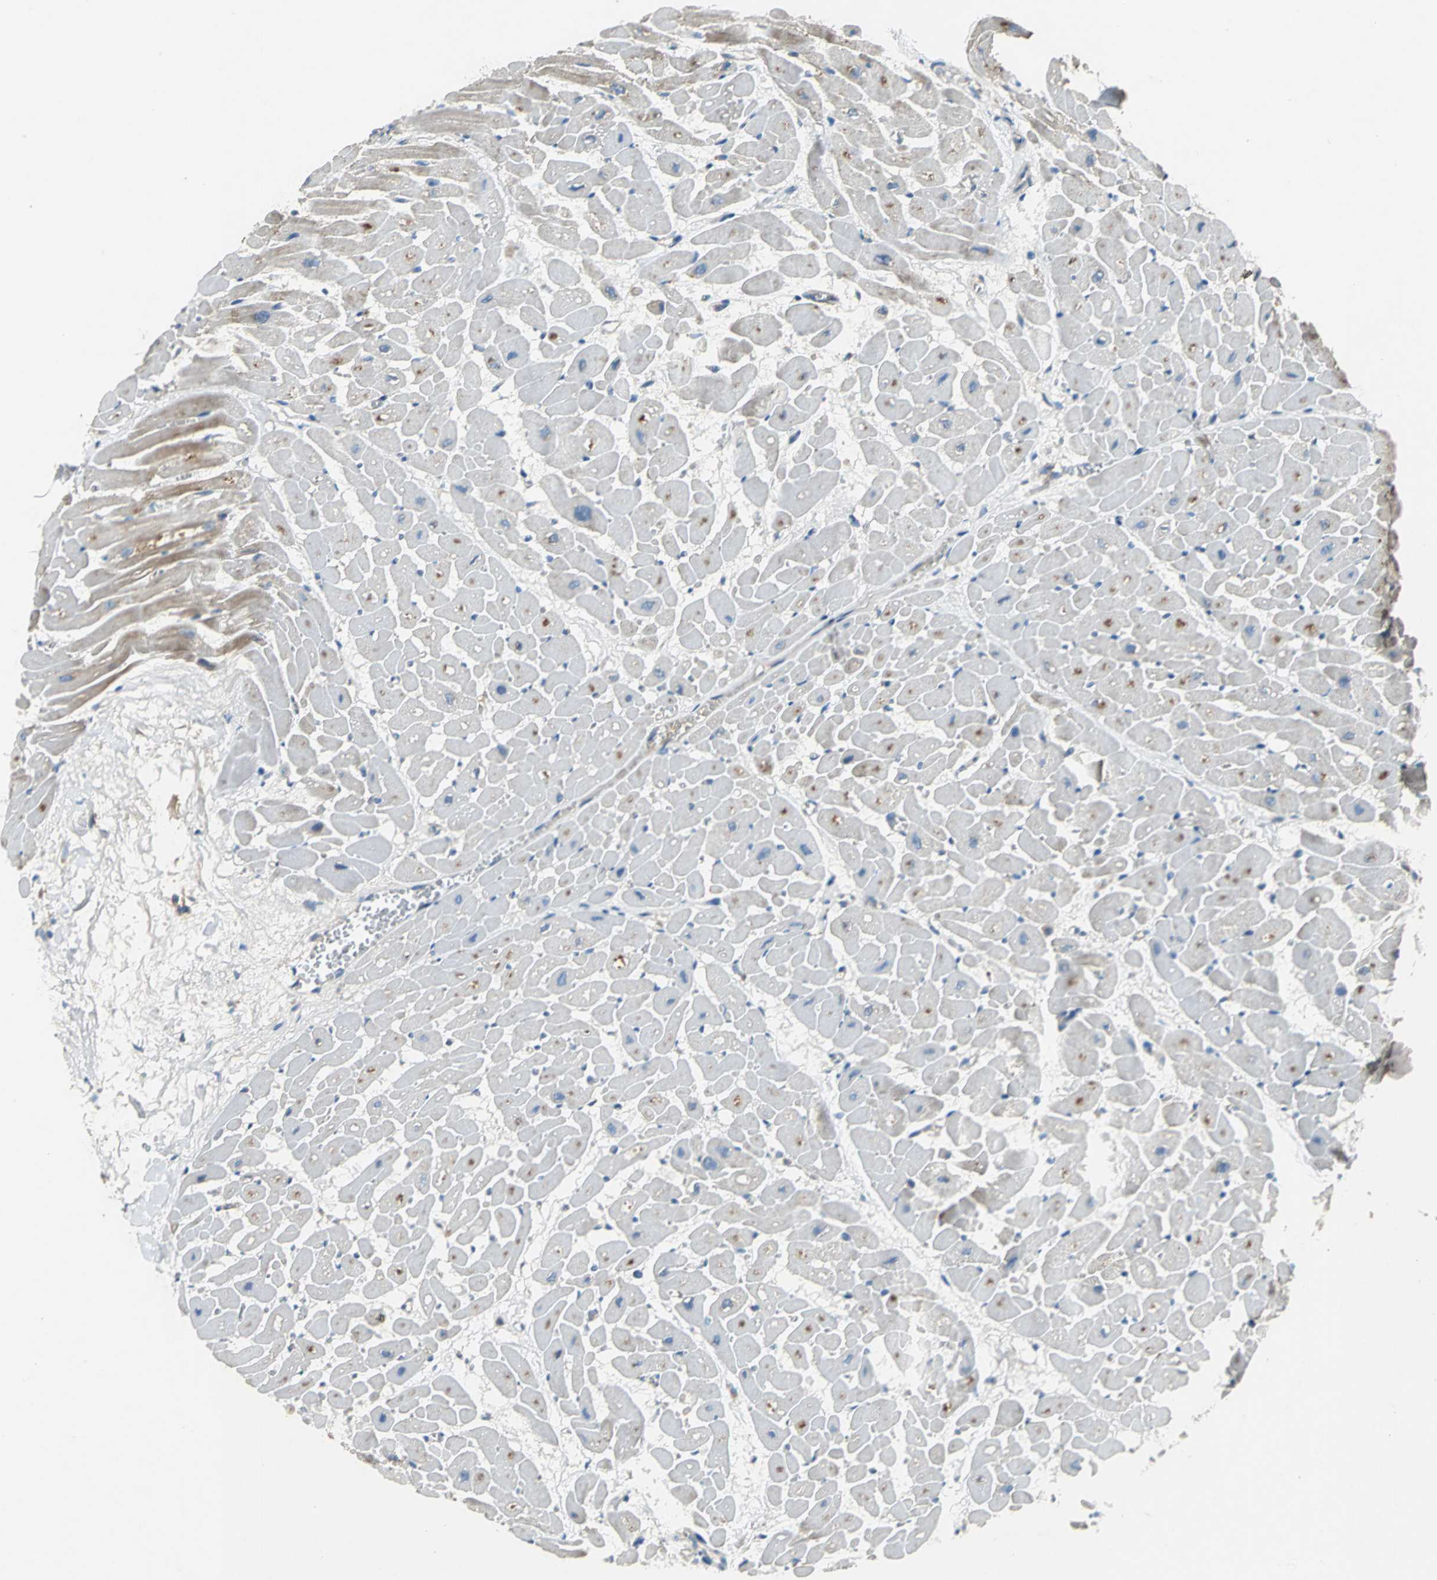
{"staining": {"intensity": "moderate", "quantity": "<25%", "location": "cytoplasmic/membranous"}, "tissue": "heart muscle", "cell_type": "Cardiomyocytes", "image_type": "normal", "snomed": [{"axis": "morphology", "description": "Normal tissue, NOS"}, {"axis": "topography", "description": "Heart"}], "caption": "This image shows IHC staining of normal heart muscle, with low moderate cytoplasmic/membranous staining in about <25% of cardiomyocytes.", "gene": "HEPH", "patient": {"sex": "male", "age": 45}}